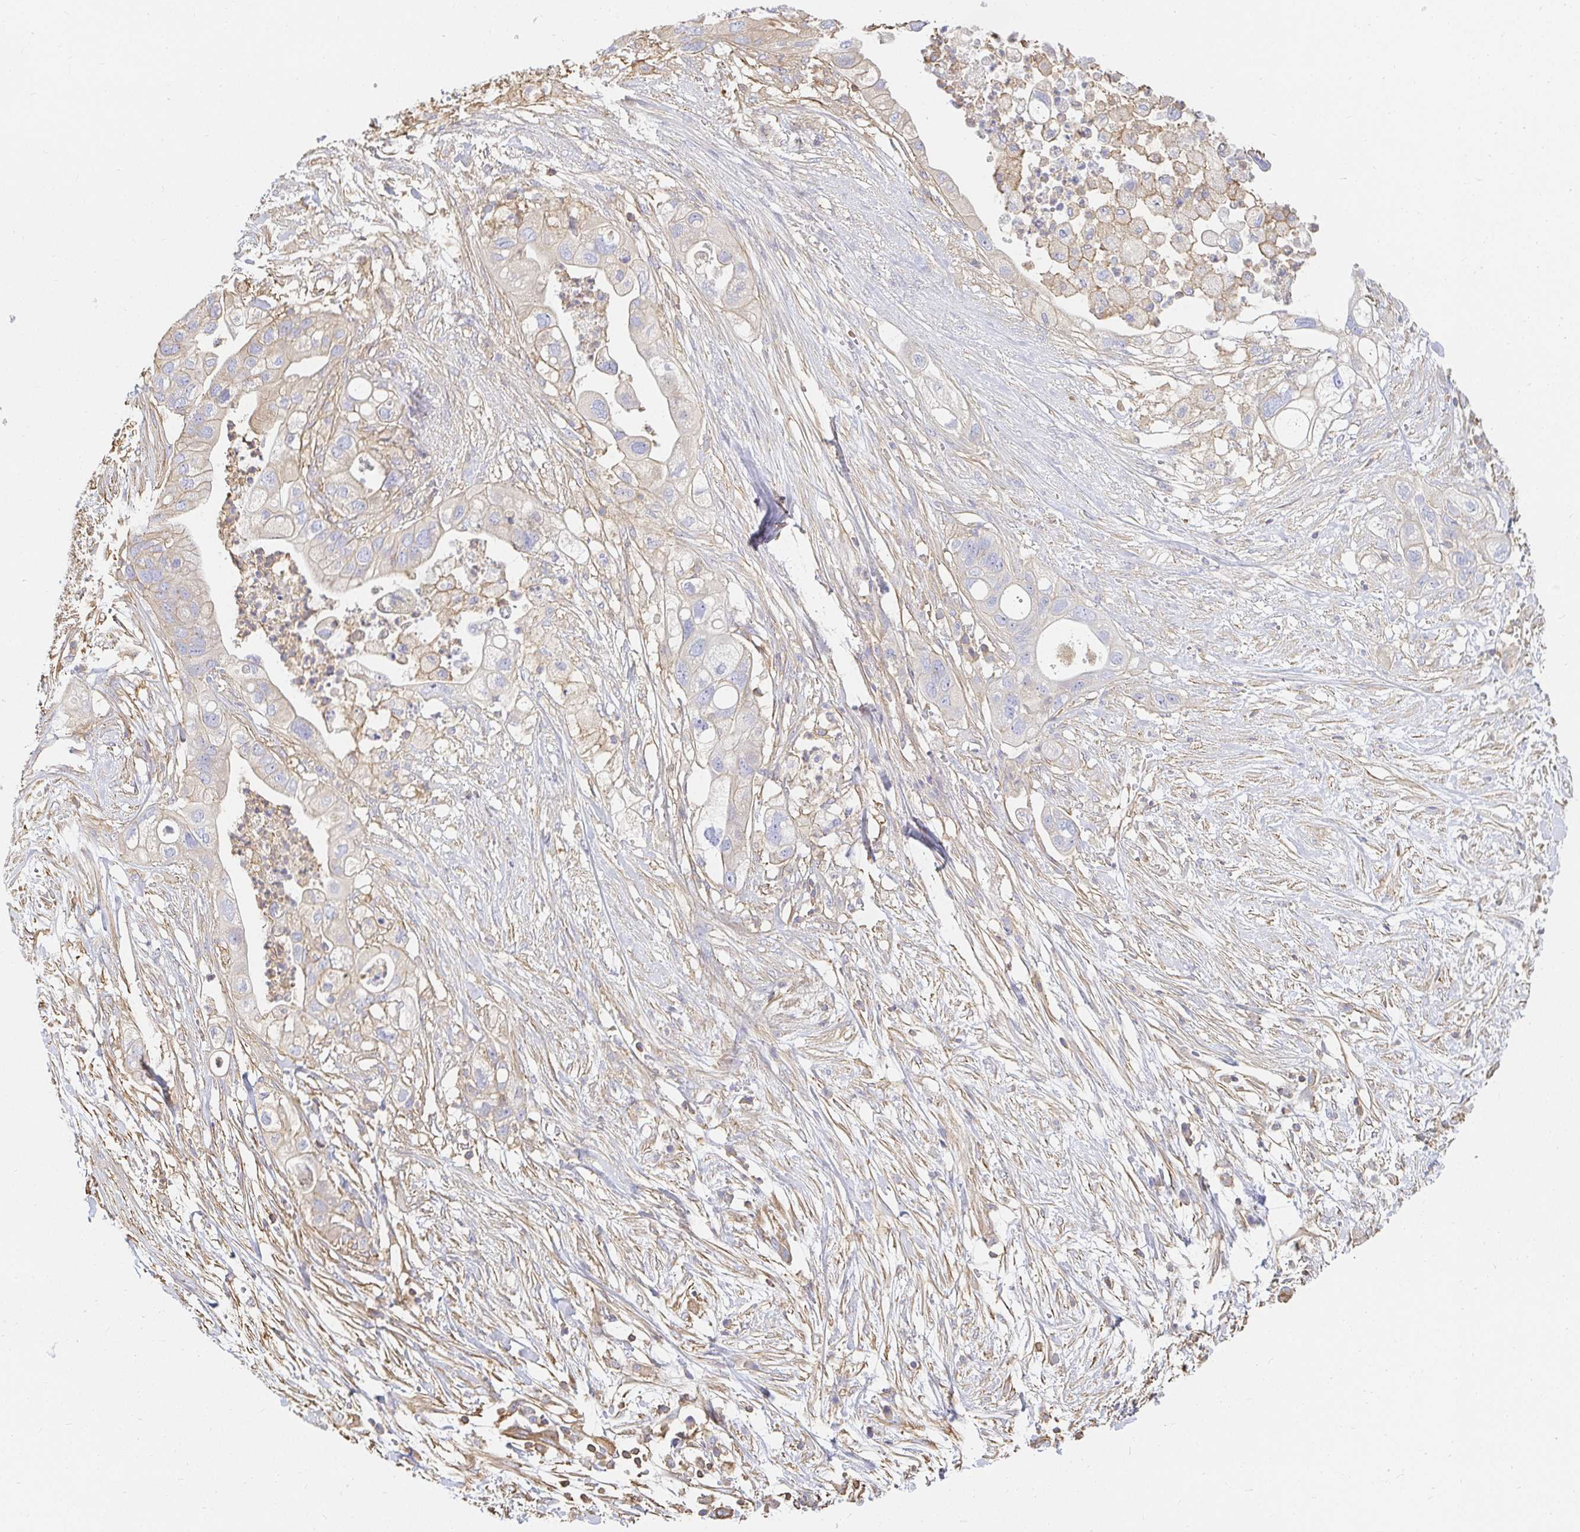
{"staining": {"intensity": "weak", "quantity": "<25%", "location": "cytoplasmic/membranous"}, "tissue": "pancreatic cancer", "cell_type": "Tumor cells", "image_type": "cancer", "snomed": [{"axis": "morphology", "description": "Adenocarcinoma, NOS"}, {"axis": "topography", "description": "Pancreas"}], "caption": "IHC photomicrograph of human pancreatic adenocarcinoma stained for a protein (brown), which exhibits no positivity in tumor cells. Nuclei are stained in blue.", "gene": "TSPAN19", "patient": {"sex": "female", "age": 72}}